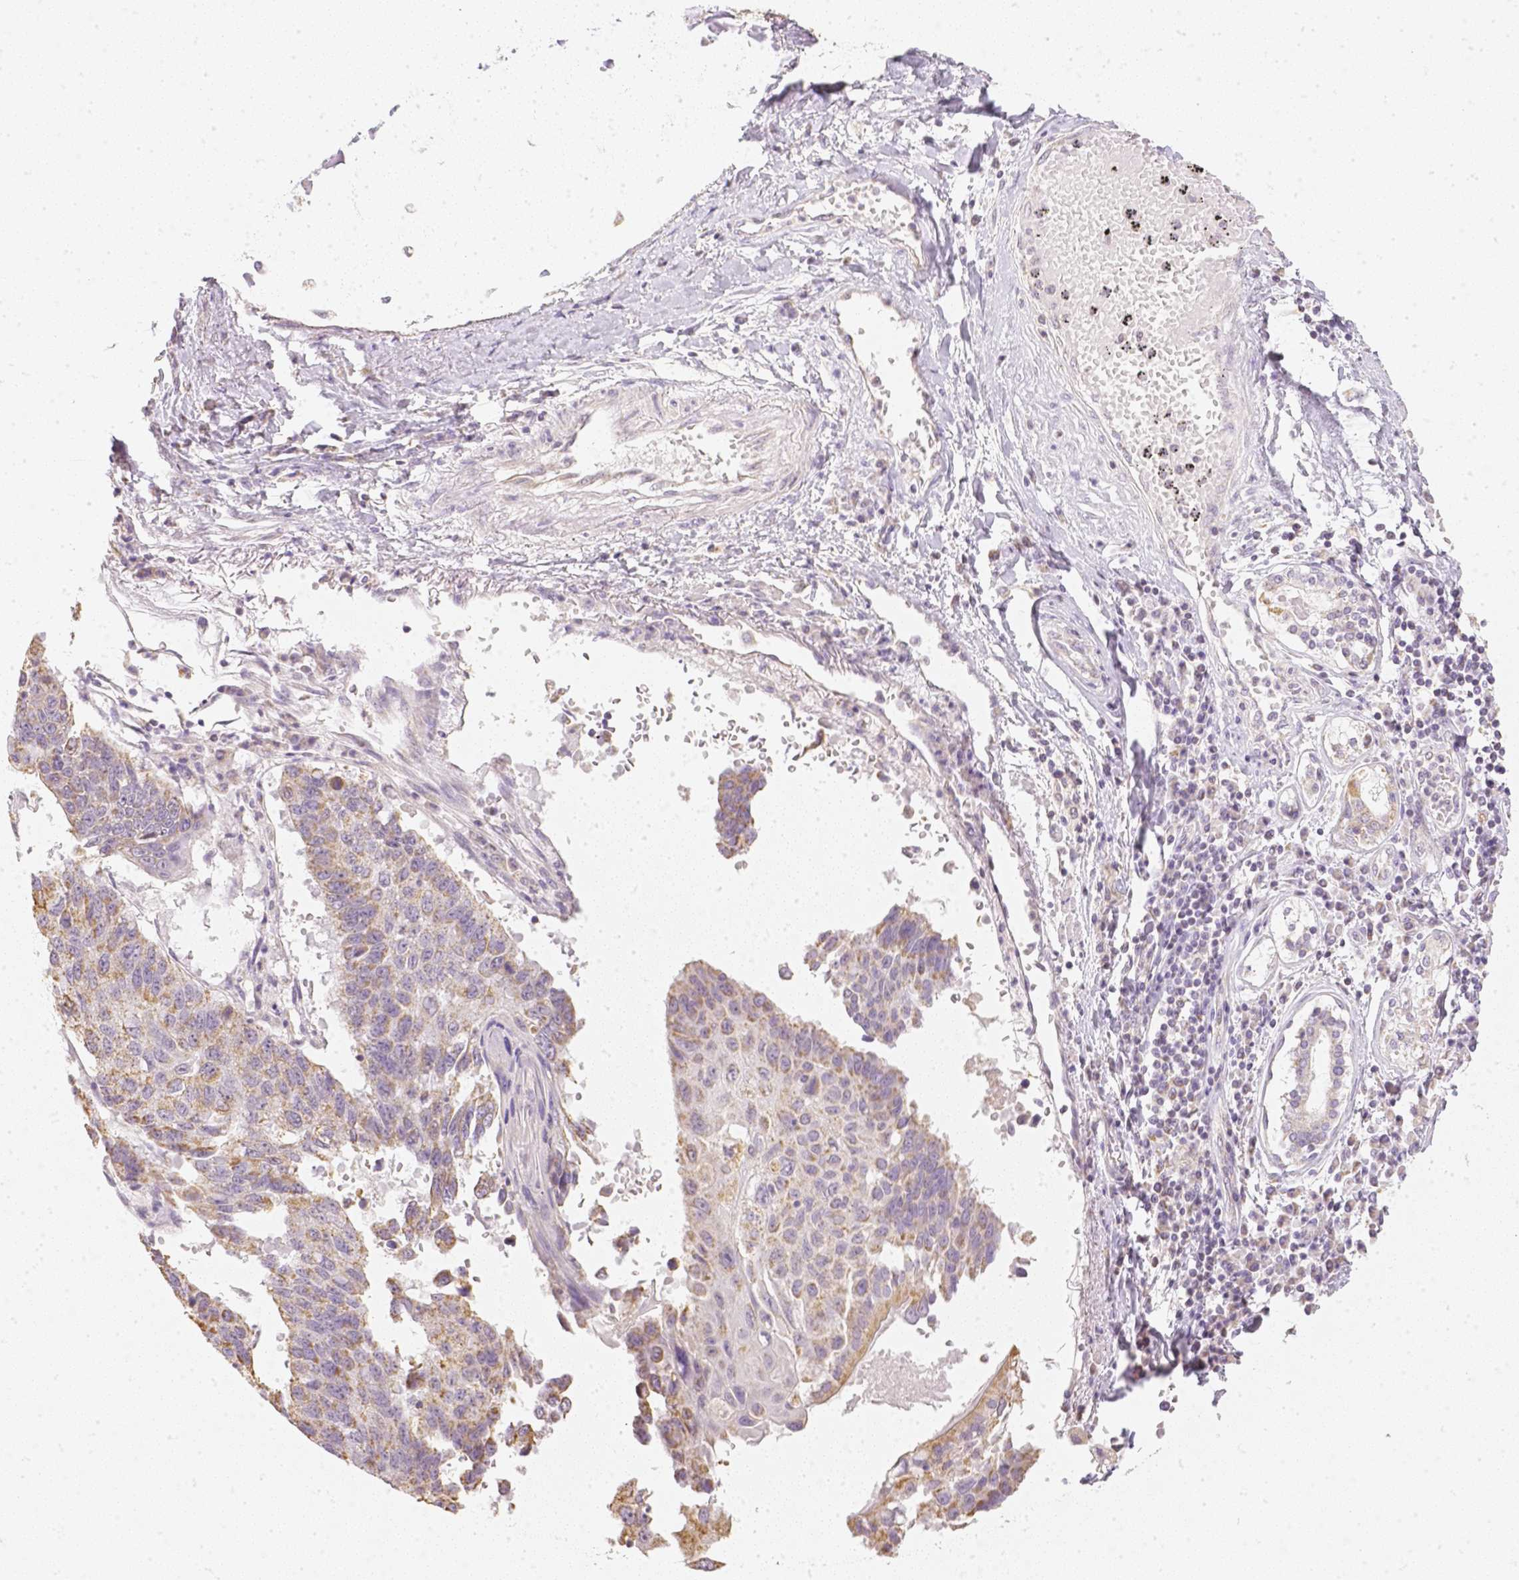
{"staining": {"intensity": "moderate", "quantity": ">75%", "location": "cytoplasmic/membranous"}, "tissue": "lung cancer", "cell_type": "Tumor cells", "image_type": "cancer", "snomed": [{"axis": "morphology", "description": "Squamous cell carcinoma, NOS"}, {"axis": "topography", "description": "Lung"}], "caption": "Protein staining exhibits moderate cytoplasmic/membranous positivity in approximately >75% of tumor cells in lung cancer (squamous cell carcinoma).", "gene": "NVL", "patient": {"sex": "male", "age": 73}}